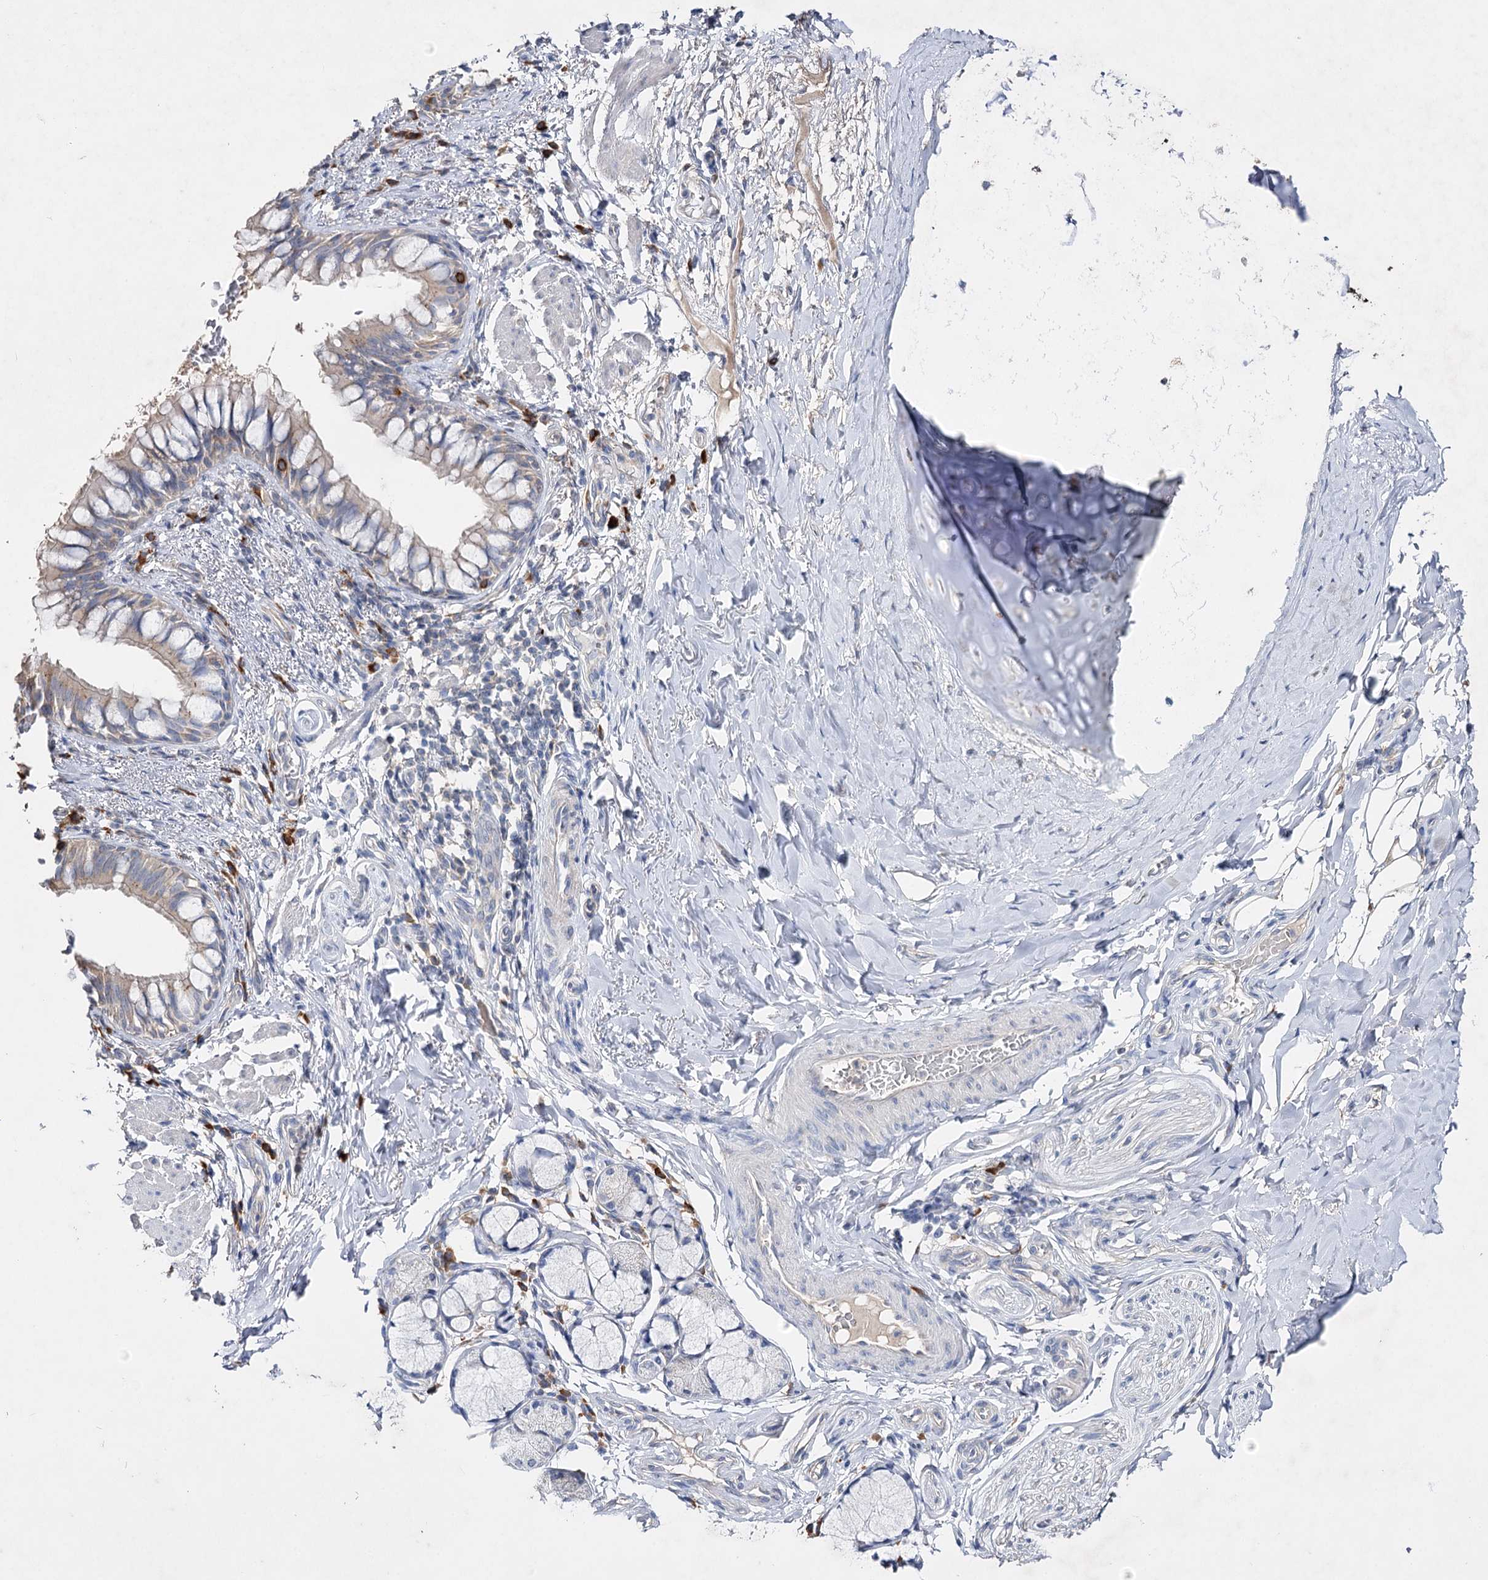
{"staining": {"intensity": "weak", "quantity": ">75%", "location": "cytoplasmic/membranous"}, "tissue": "bronchus", "cell_type": "Respiratory epithelial cells", "image_type": "normal", "snomed": [{"axis": "morphology", "description": "Normal tissue, NOS"}, {"axis": "topography", "description": "Cartilage tissue"}, {"axis": "topography", "description": "Bronchus"}], "caption": "Immunohistochemical staining of benign human bronchus demonstrates weak cytoplasmic/membranous protein staining in approximately >75% of respiratory epithelial cells. (brown staining indicates protein expression, while blue staining denotes nuclei).", "gene": "IL1RAP", "patient": {"sex": "female", "age": 36}}